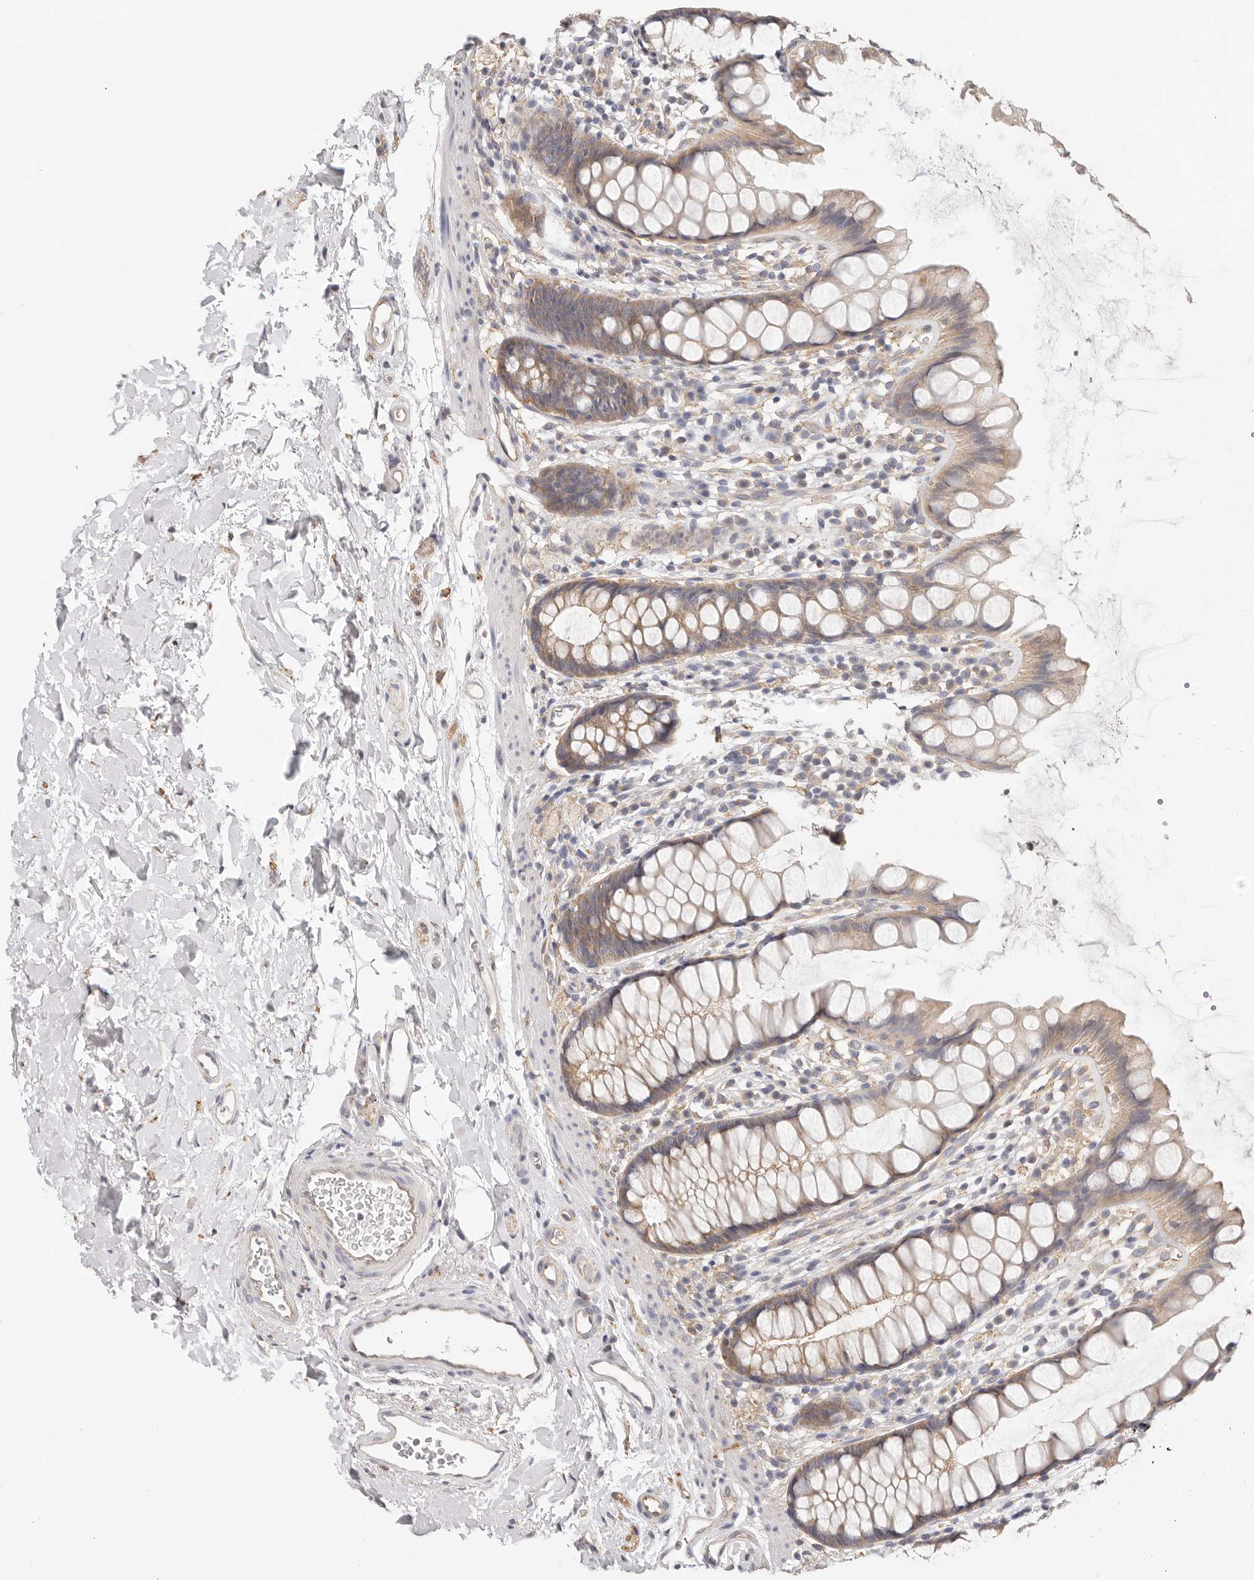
{"staining": {"intensity": "moderate", "quantity": ">75%", "location": "cytoplasmic/membranous"}, "tissue": "rectum", "cell_type": "Glandular cells", "image_type": "normal", "snomed": [{"axis": "morphology", "description": "Normal tissue, NOS"}, {"axis": "topography", "description": "Rectum"}], "caption": "The image exhibits staining of normal rectum, revealing moderate cytoplasmic/membranous protein positivity (brown color) within glandular cells.", "gene": "AFDN", "patient": {"sex": "female", "age": 65}}